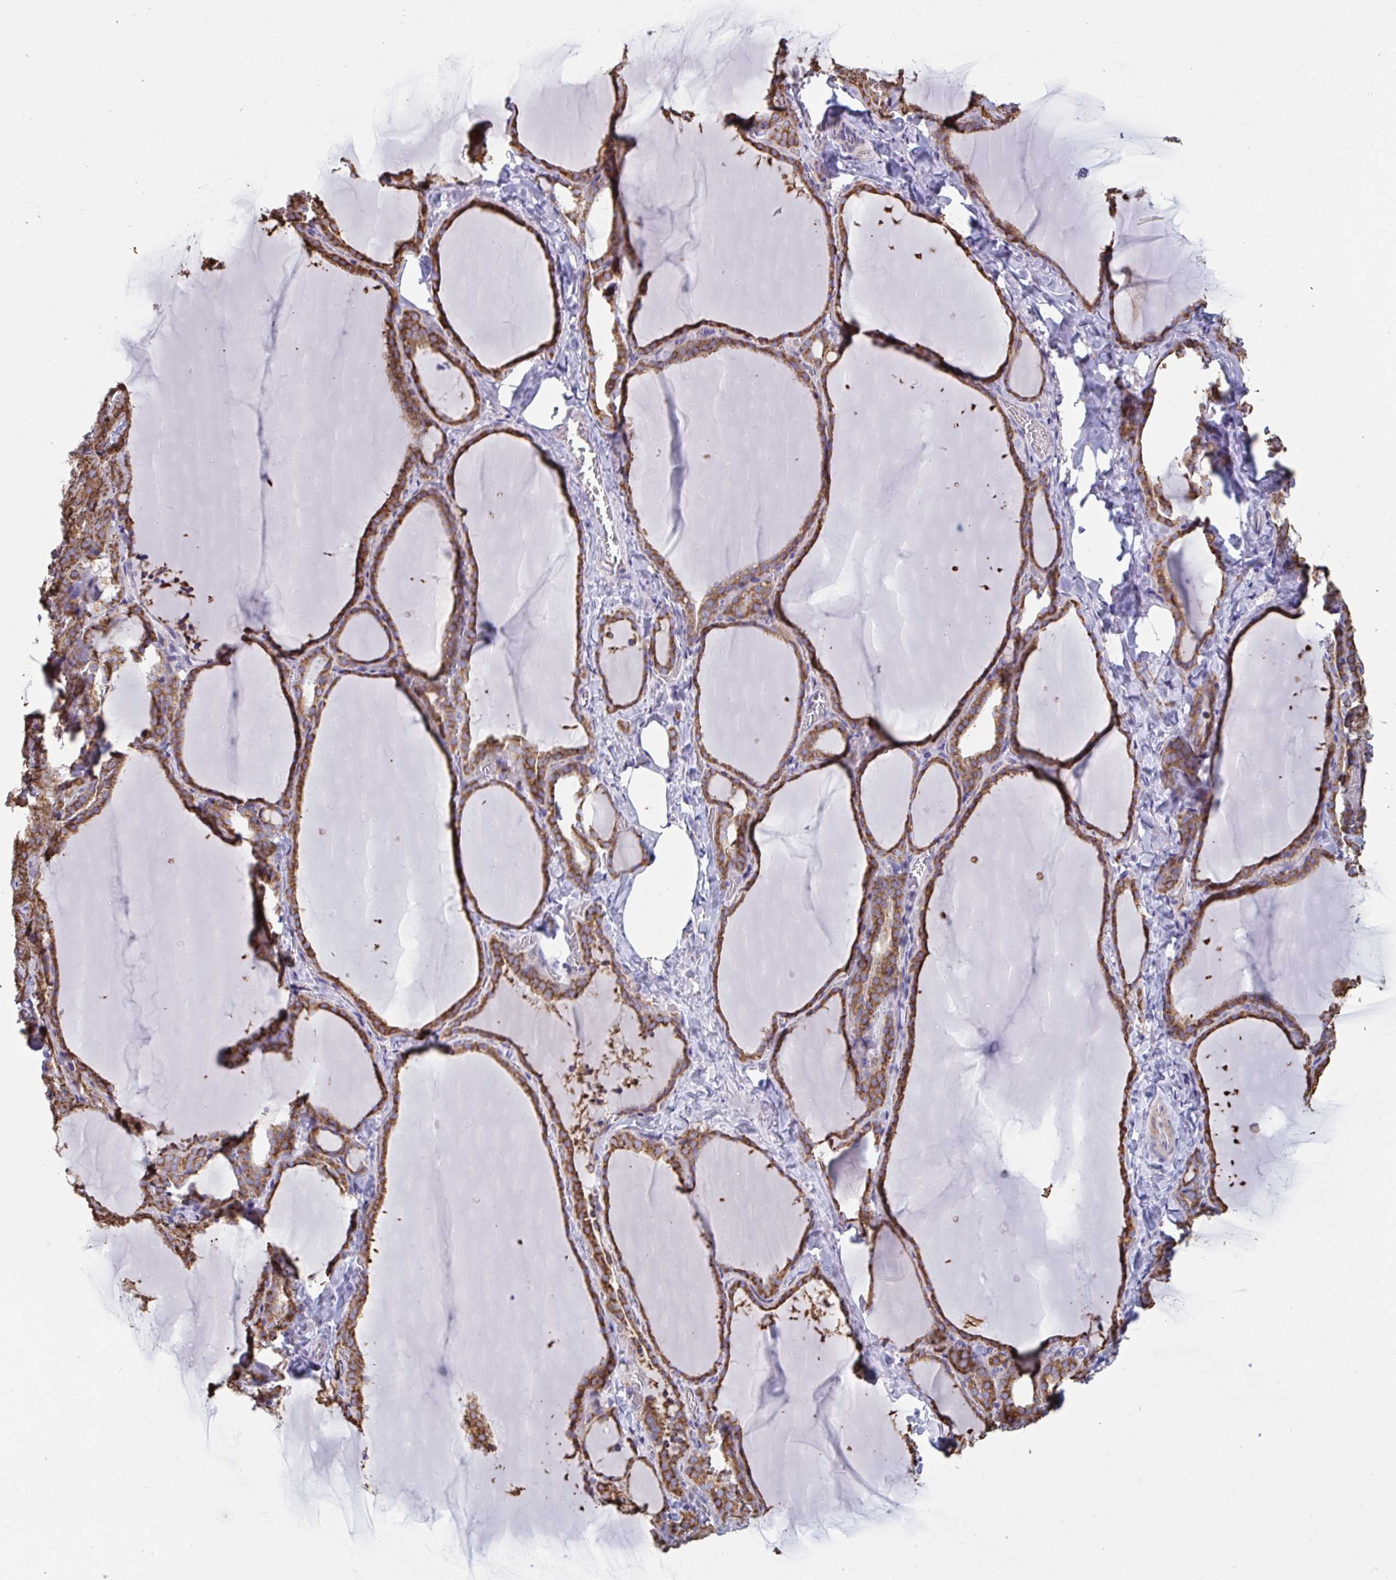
{"staining": {"intensity": "moderate", "quantity": ">75%", "location": "cytoplasmic/membranous"}, "tissue": "thyroid gland", "cell_type": "Glandular cells", "image_type": "normal", "snomed": [{"axis": "morphology", "description": "Normal tissue, NOS"}, {"axis": "topography", "description": "Thyroid gland"}], "caption": "A photomicrograph of human thyroid gland stained for a protein shows moderate cytoplasmic/membranous brown staining in glandular cells. The staining was performed using DAB (3,3'-diaminobenzidine), with brown indicating positive protein expression. Nuclei are stained blue with hematoxylin.", "gene": "MYMK", "patient": {"sex": "female", "age": 22}}